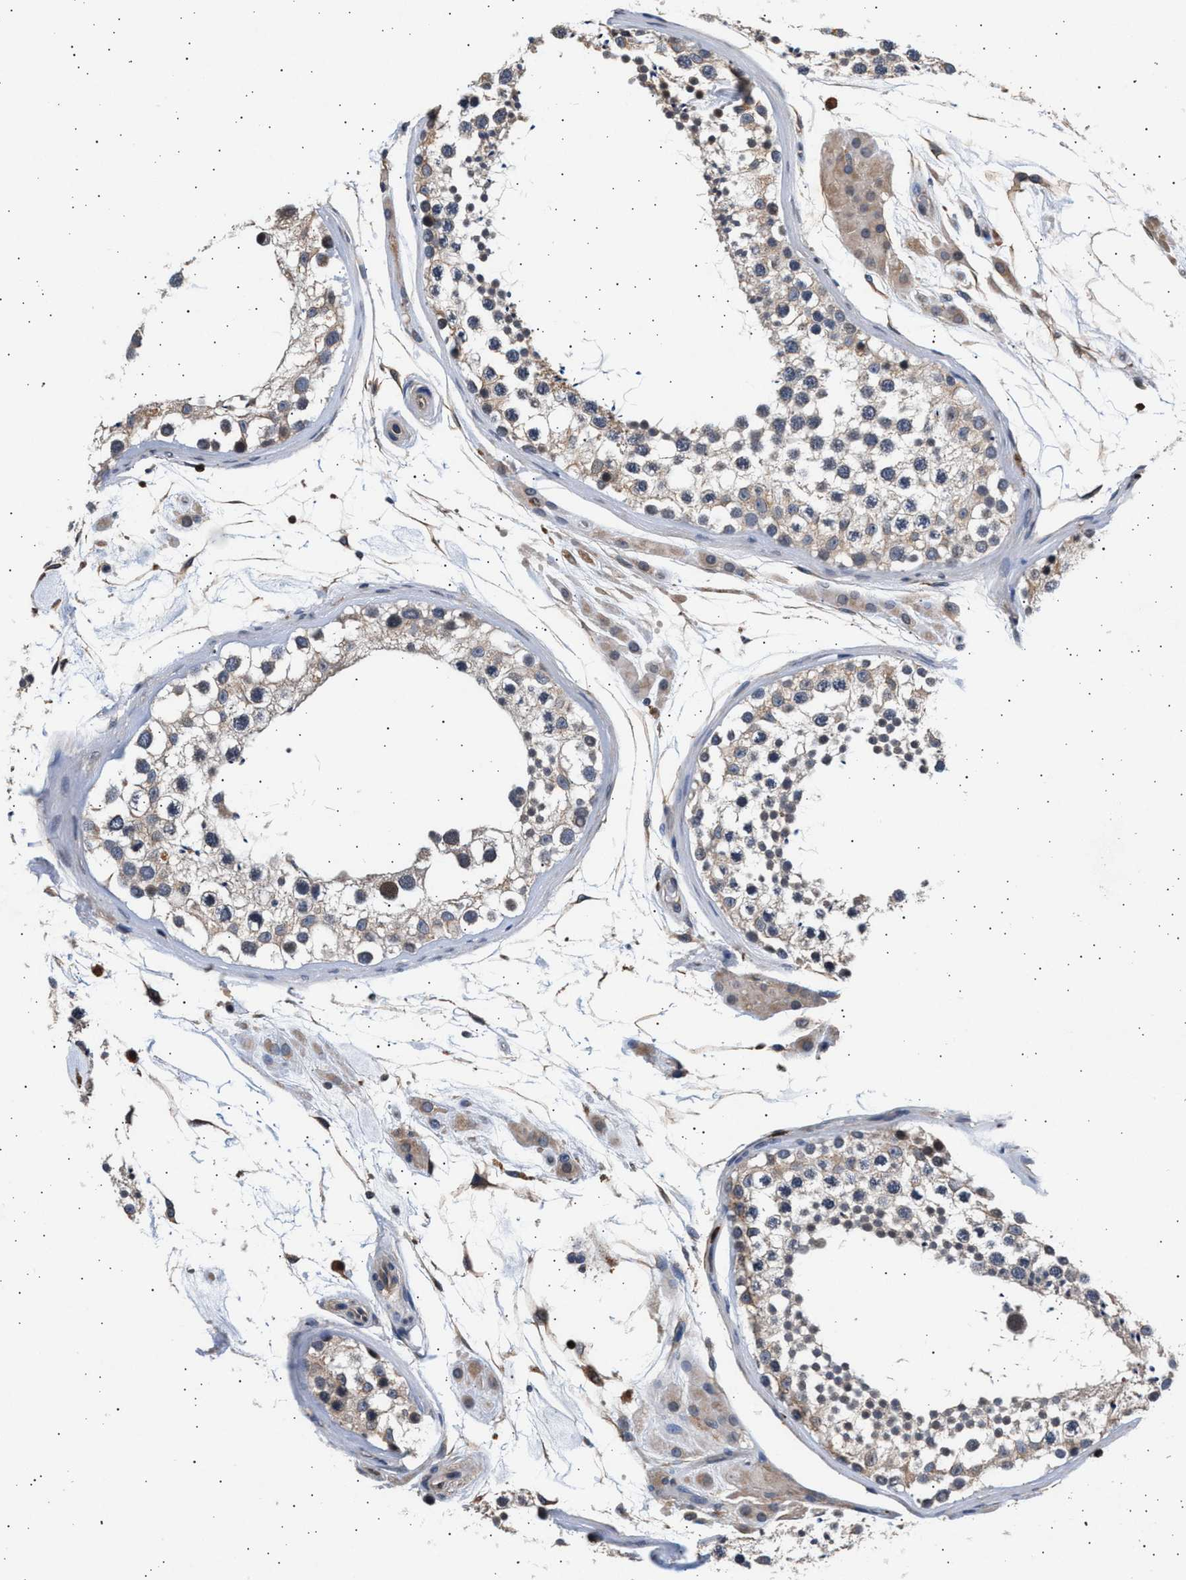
{"staining": {"intensity": "weak", "quantity": "25%-75%", "location": "cytoplasmic/membranous"}, "tissue": "testis", "cell_type": "Cells in seminiferous ducts", "image_type": "normal", "snomed": [{"axis": "morphology", "description": "Normal tissue, NOS"}, {"axis": "topography", "description": "Testis"}], "caption": "About 25%-75% of cells in seminiferous ducts in benign human testis demonstrate weak cytoplasmic/membranous protein positivity as visualized by brown immunohistochemical staining.", "gene": "GRAP2", "patient": {"sex": "male", "age": 46}}